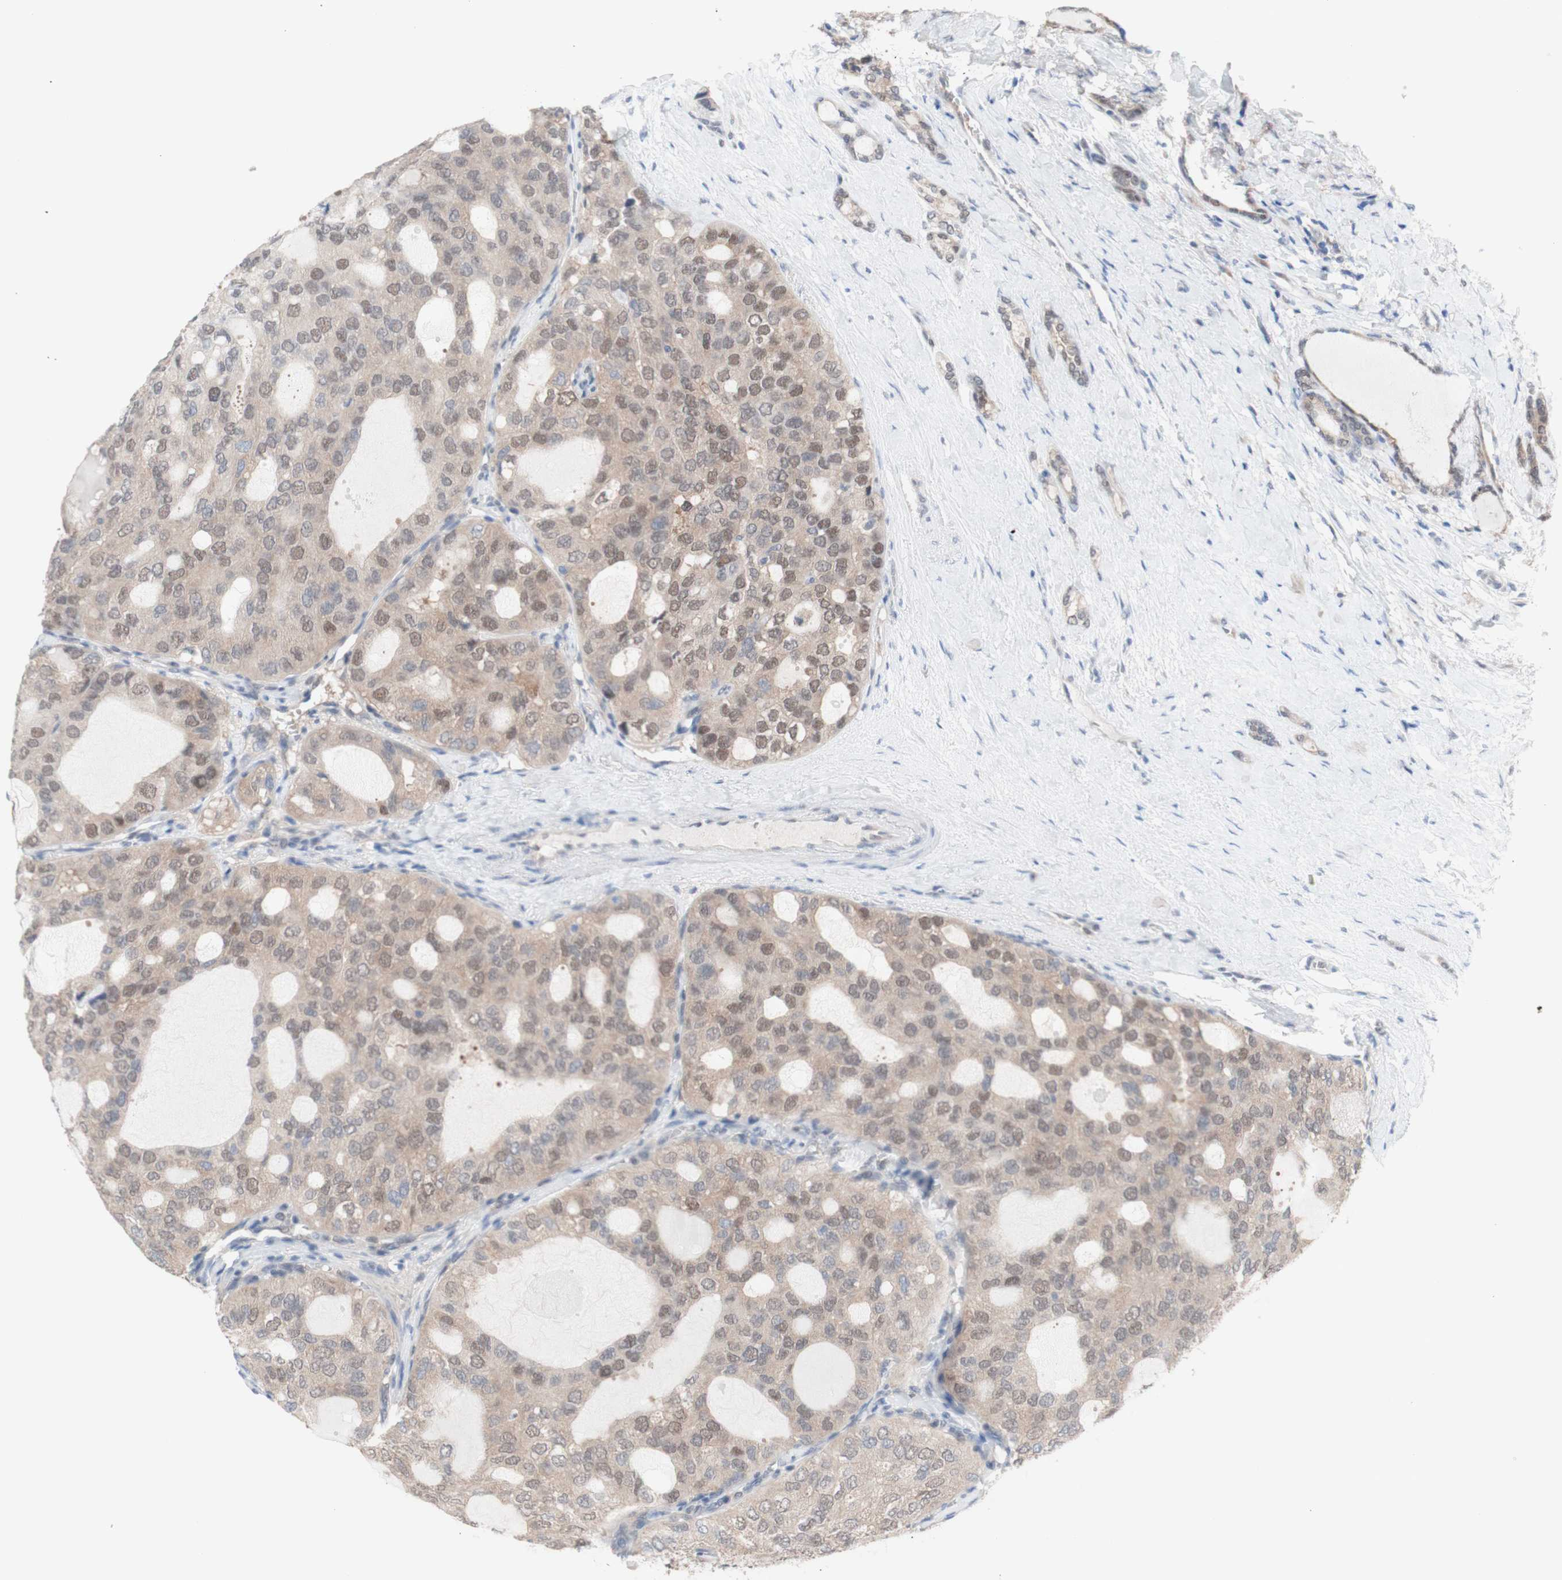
{"staining": {"intensity": "weak", "quantity": ">75%", "location": "cytoplasmic/membranous,nuclear"}, "tissue": "thyroid cancer", "cell_type": "Tumor cells", "image_type": "cancer", "snomed": [{"axis": "morphology", "description": "Follicular adenoma carcinoma, NOS"}, {"axis": "topography", "description": "Thyroid gland"}], "caption": "Thyroid follicular adenoma carcinoma stained for a protein displays weak cytoplasmic/membranous and nuclear positivity in tumor cells.", "gene": "PRMT5", "patient": {"sex": "male", "age": 75}}